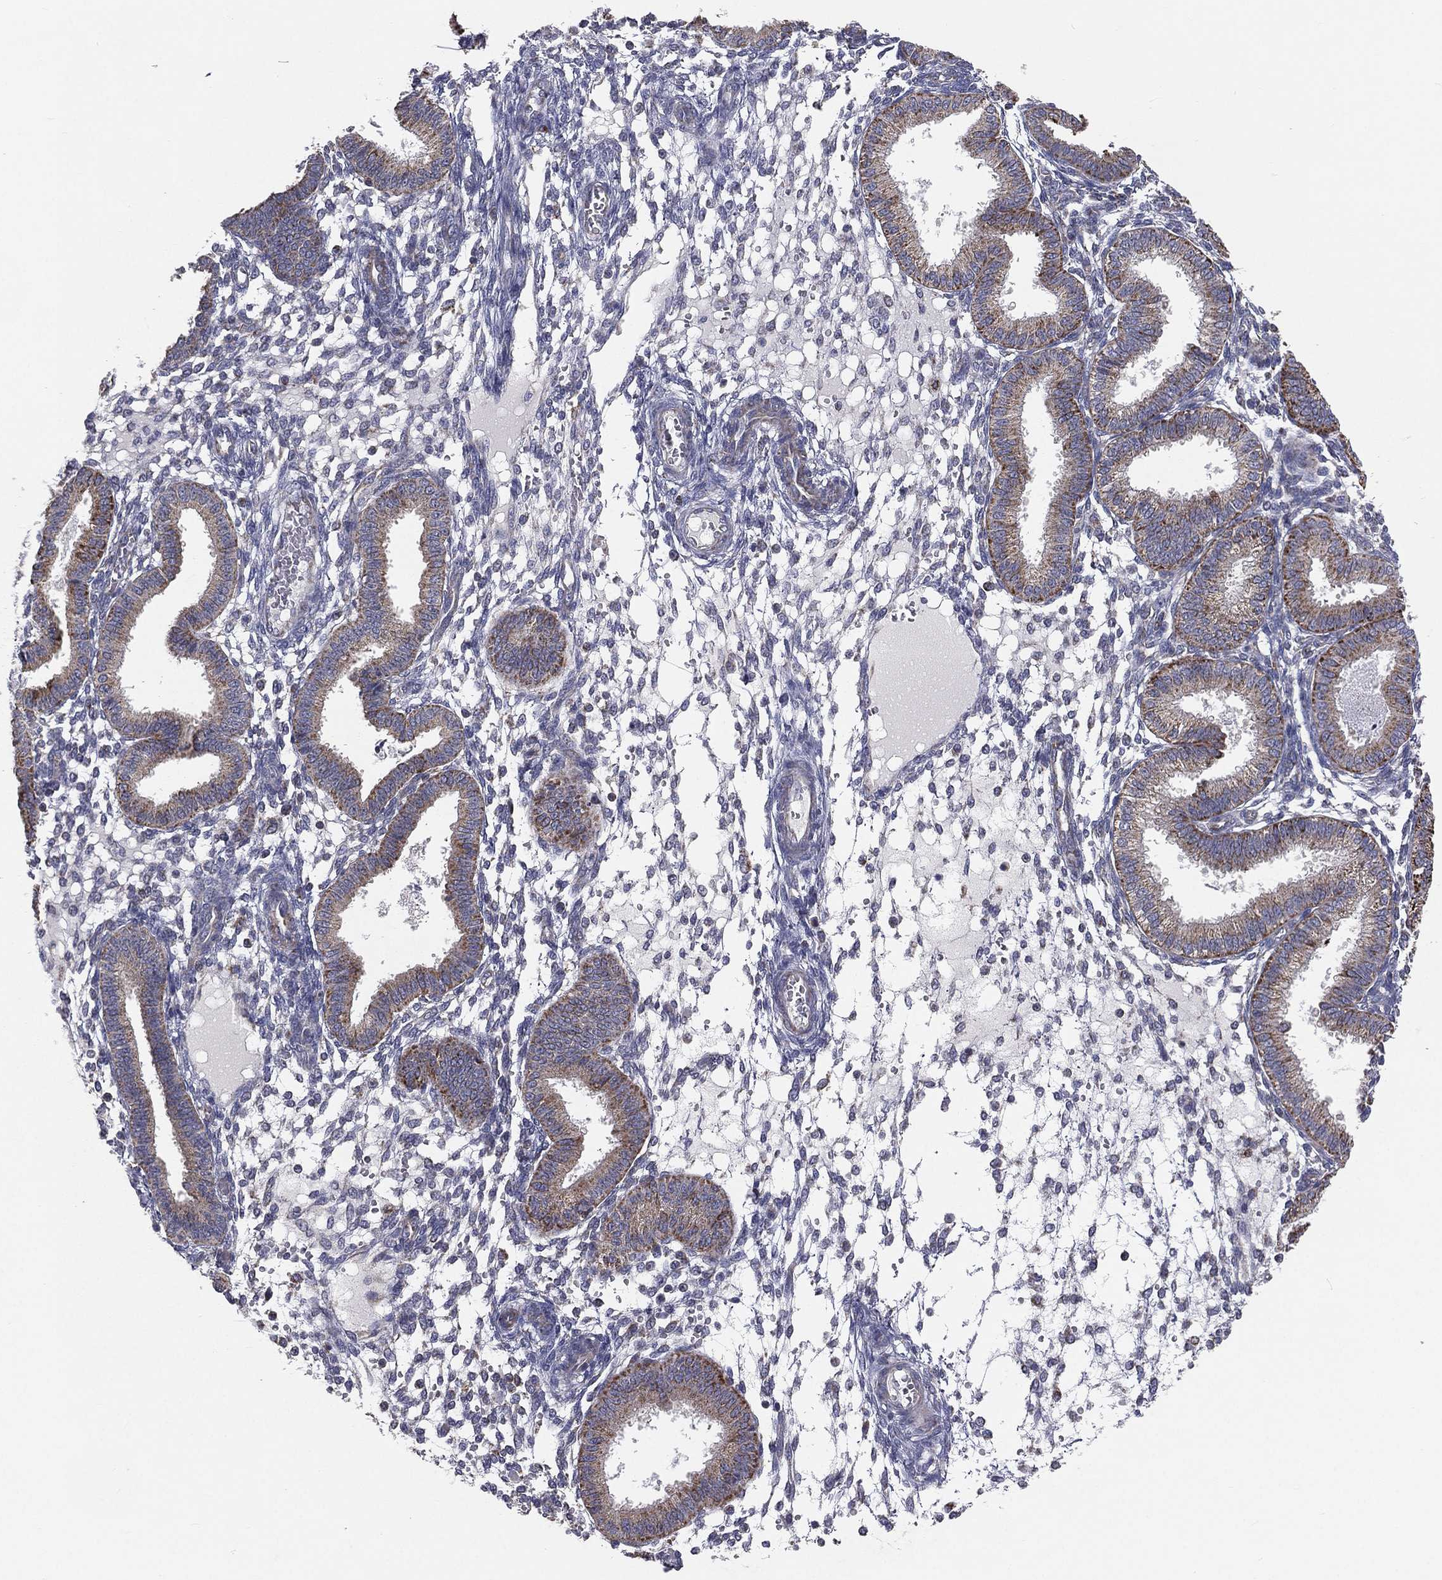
{"staining": {"intensity": "negative", "quantity": "none", "location": "none"}, "tissue": "endometrium", "cell_type": "Cells in endometrial stroma", "image_type": "normal", "snomed": [{"axis": "morphology", "description": "Normal tissue, NOS"}, {"axis": "topography", "description": "Endometrium"}], "caption": "The photomicrograph demonstrates no staining of cells in endometrial stroma in unremarkable endometrium. The staining was performed using DAB (3,3'-diaminobenzidine) to visualize the protein expression in brown, while the nuclei were stained in blue with hematoxylin (Magnification: 20x).", "gene": "HADH", "patient": {"sex": "female", "age": 43}}